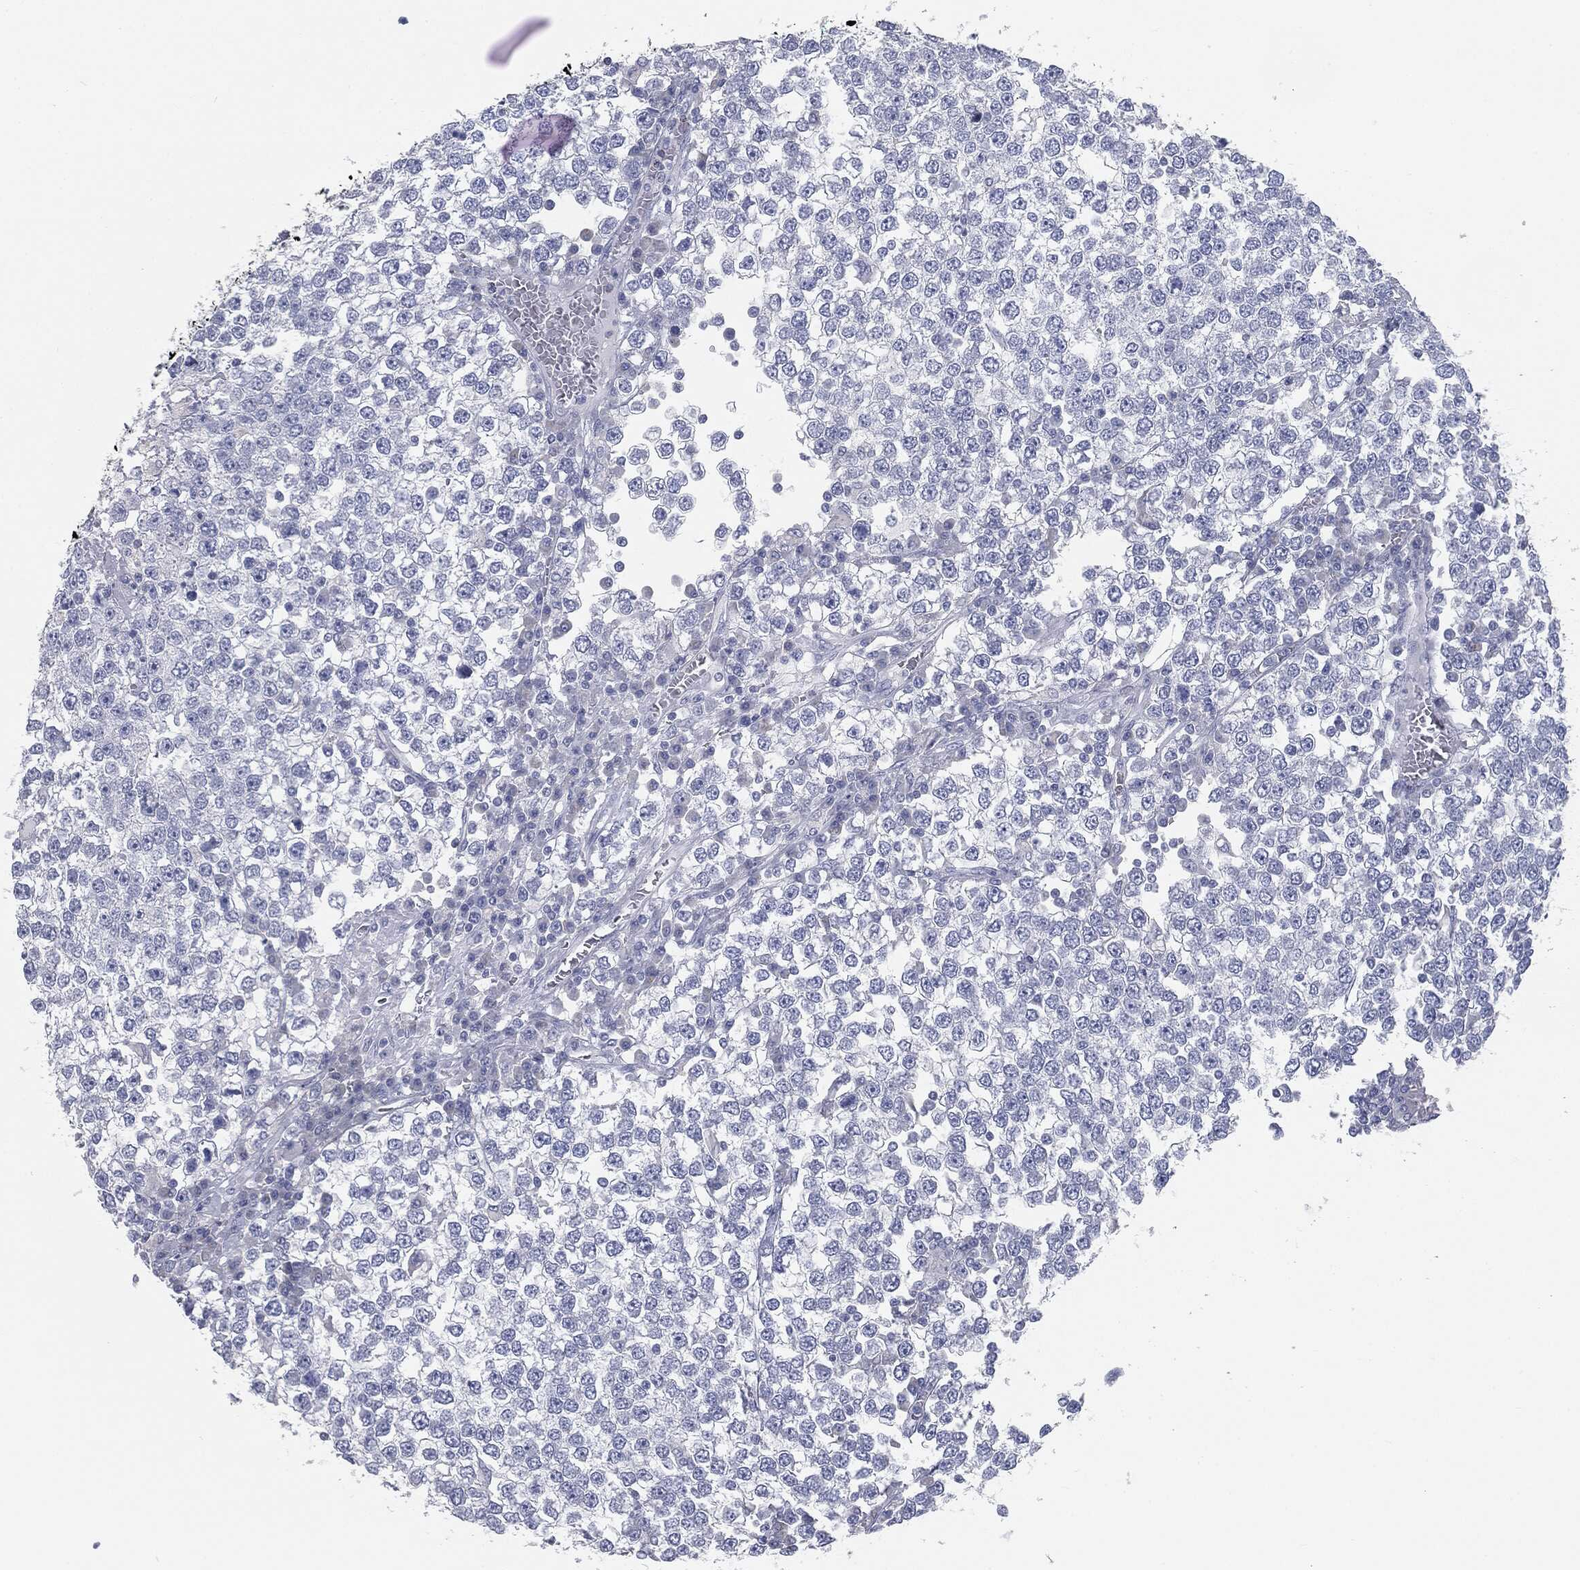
{"staining": {"intensity": "negative", "quantity": "none", "location": "none"}, "tissue": "testis cancer", "cell_type": "Tumor cells", "image_type": "cancer", "snomed": [{"axis": "morphology", "description": "Seminoma, NOS"}, {"axis": "topography", "description": "Testis"}], "caption": "Immunohistochemistry image of human testis cancer (seminoma) stained for a protein (brown), which reveals no positivity in tumor cells.", "gene": "CAV3", "patient": {"sex": "male", "age": 65}}